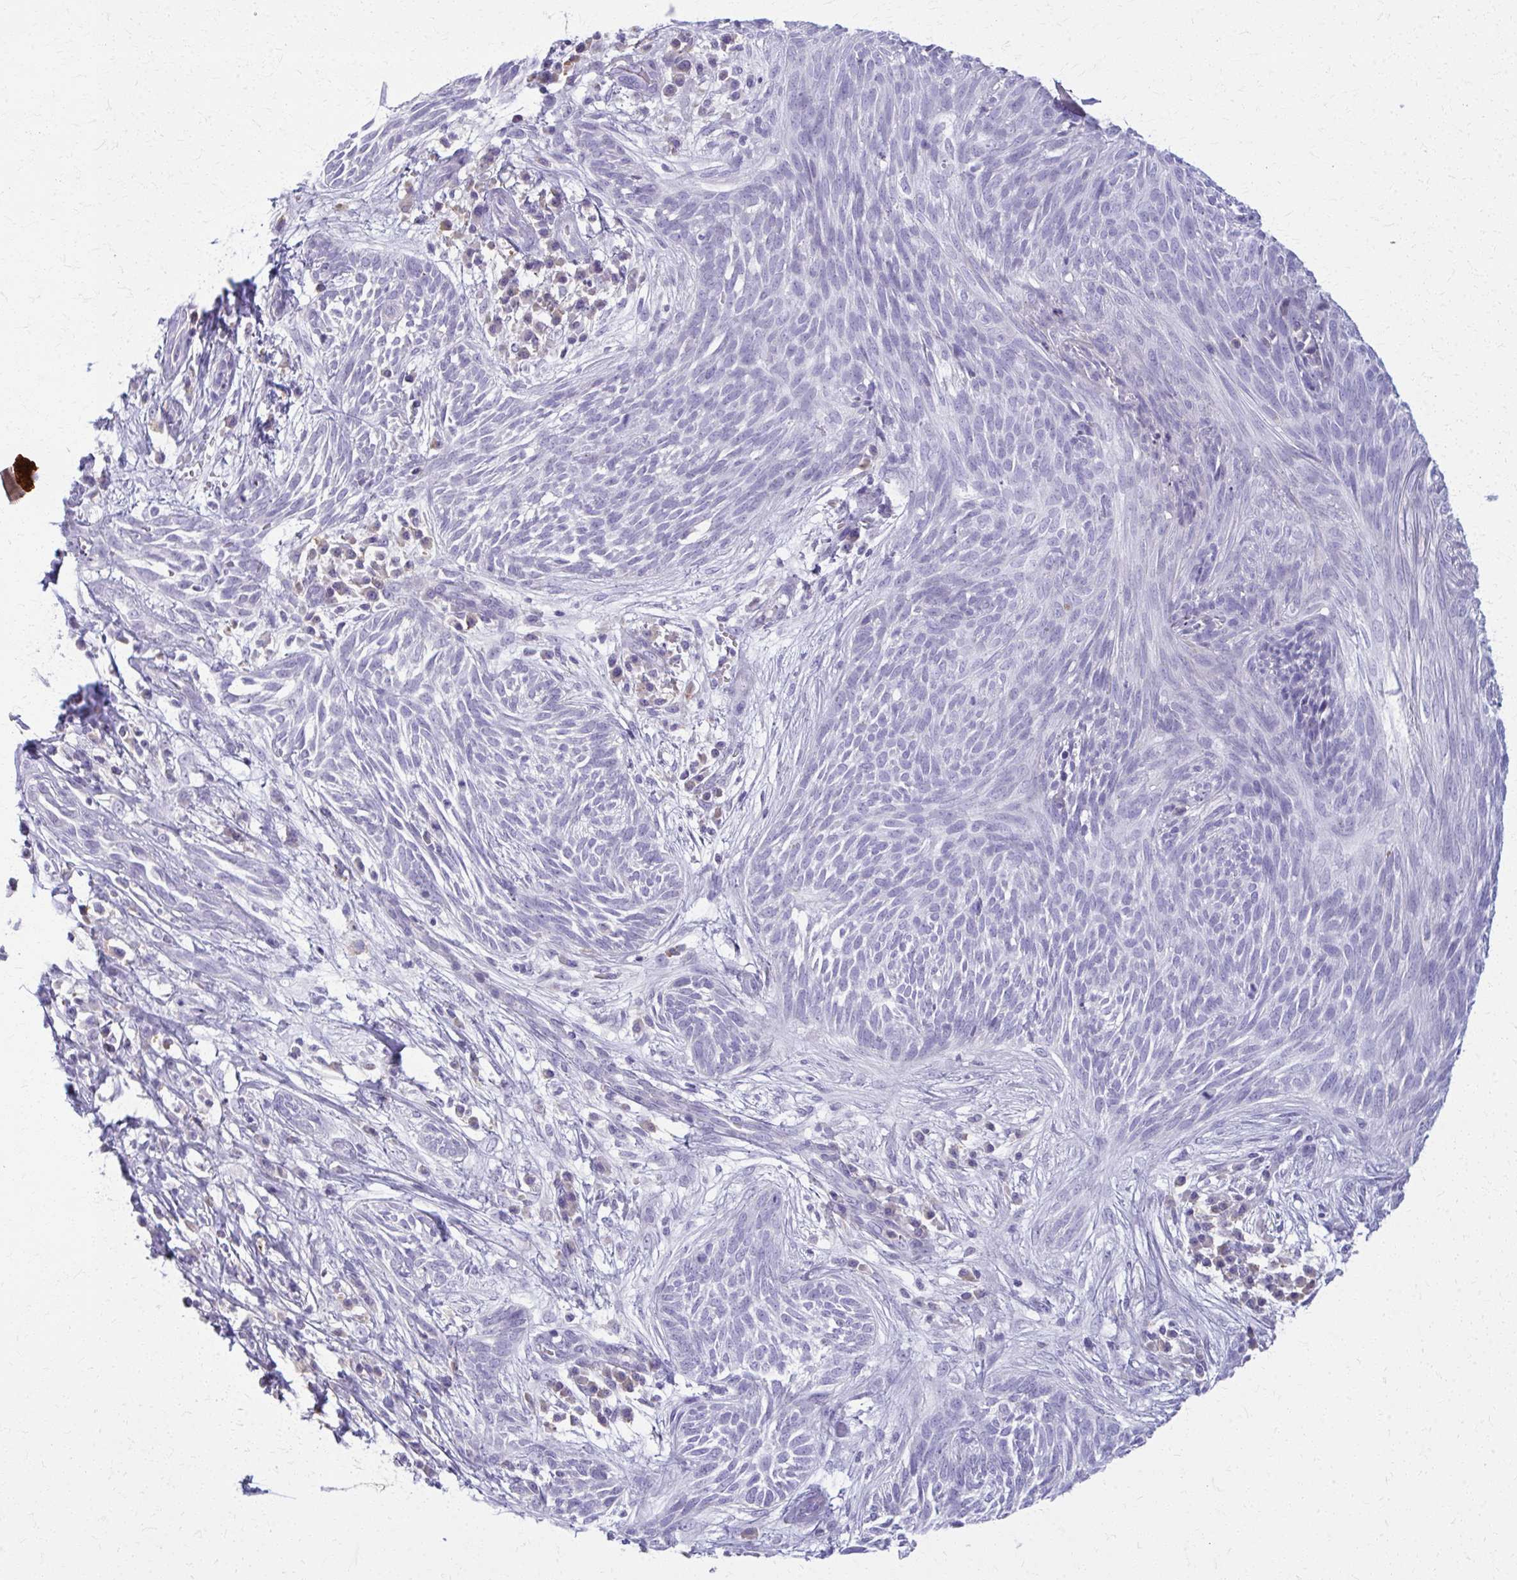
{"staining": {"intensity": "negative", "quantity": "none", "location": "none"}, "tissue": "skin cancer", "cell_type": "Tumor cells", "image_type": "cancer", "snomed": [{"axis": "morphology", "description": "Basal cell carcinoma"}, {"axis": "topography", "description": "Skin"}, {"axis": "topography", "description": "Skin, foot"}], "caption": "IHC histopathology image of human basal cell carcinoma (skin) stained for a protein (brown), which shows no staining in tumor cells.", "gene": "OR4M1", "patient": {"sex": "female", "age": 86}}